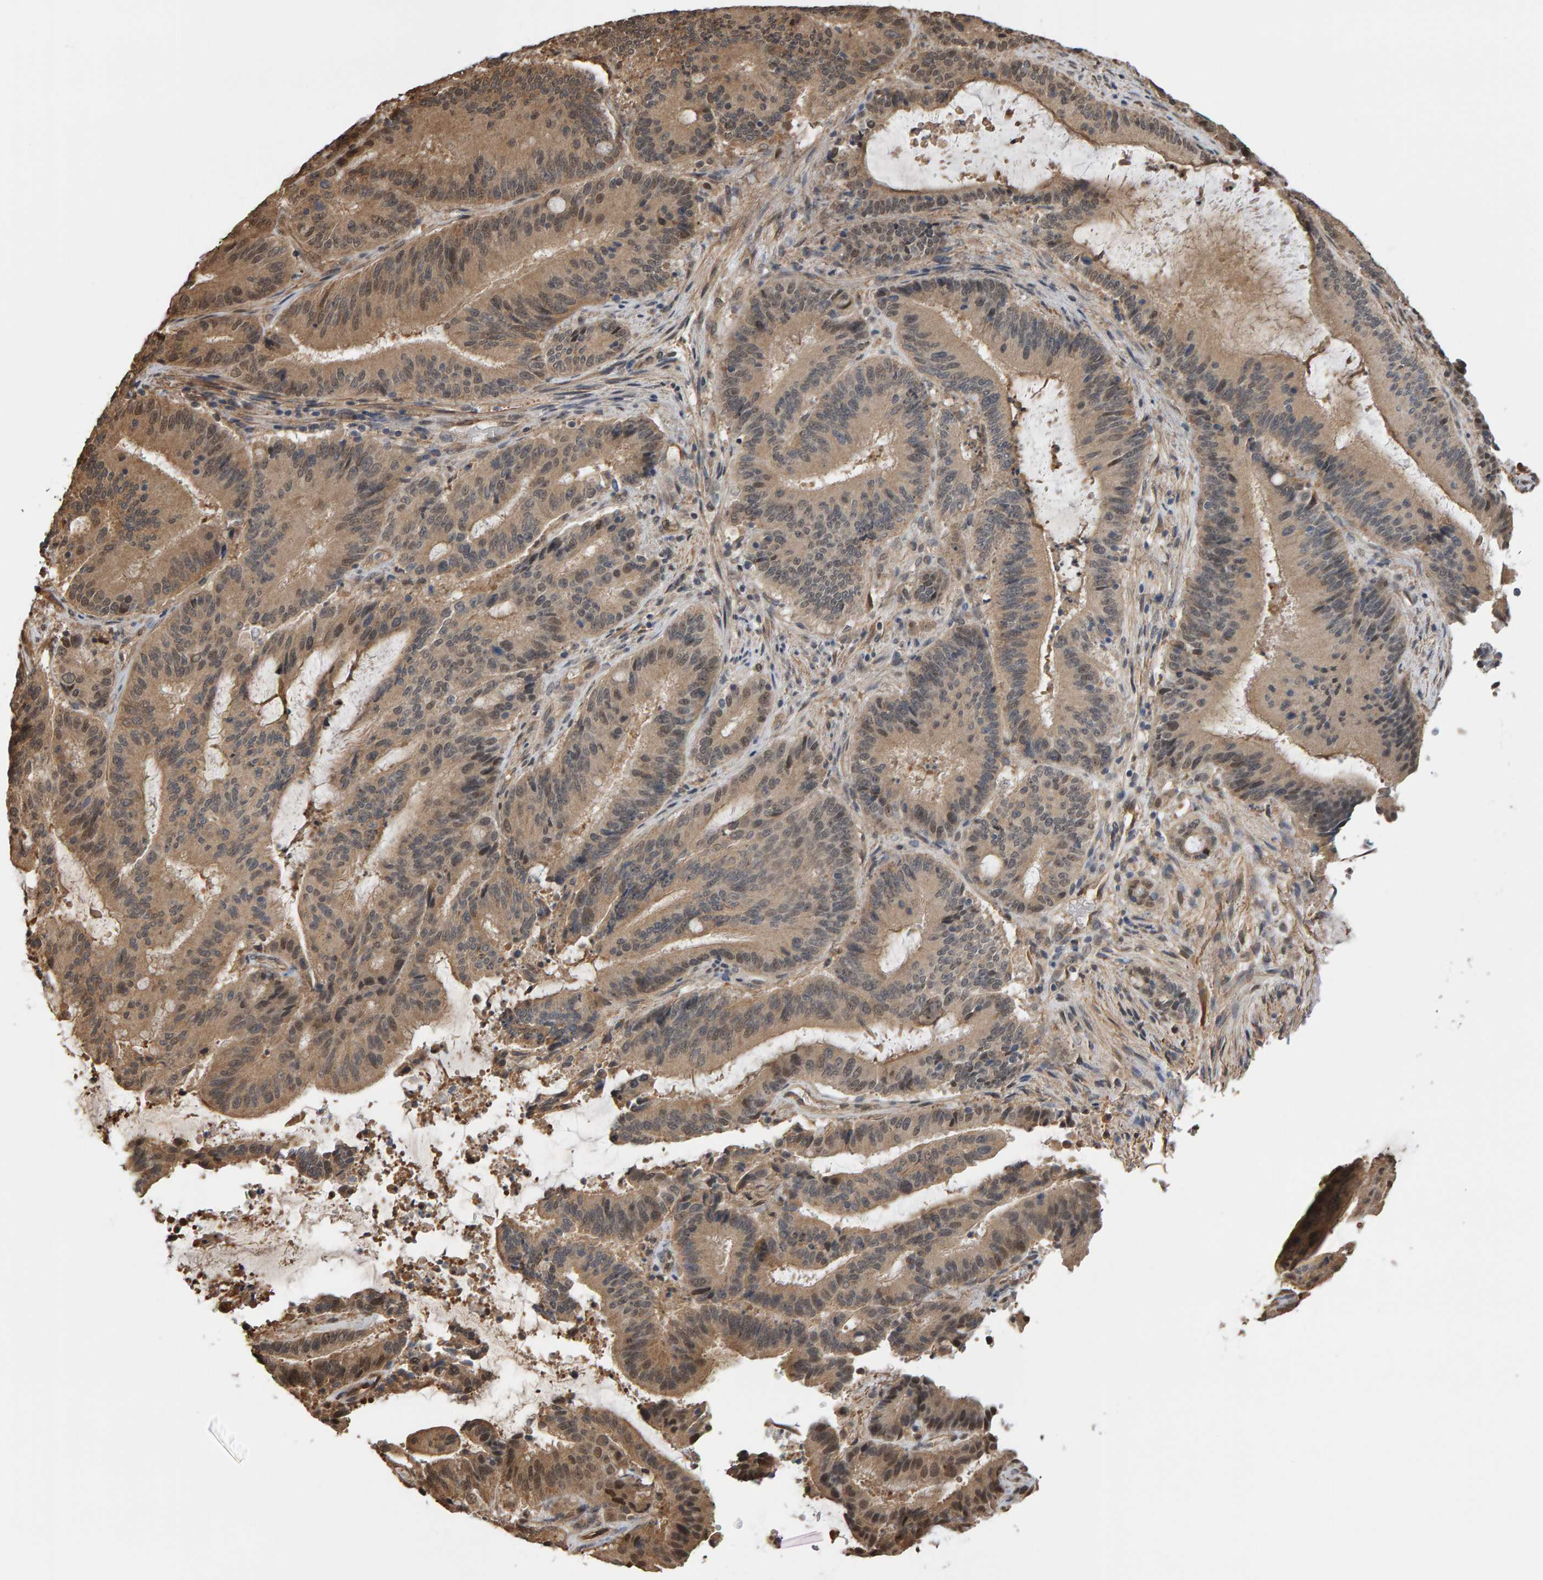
{"staining": {"intensity": "weak", "quantity": ">75%", "location": "cytoplasmic/membranous"}, "tissue": "liver cancer", "cell_type": "Tumor cells", "image_type": "cancer", "snomed": [{"axis": "morphology", "description": "Normal tissue, NOS"}, {"axis": "morphology", "description": "Cholangiocarcinoma"}, {"axis": "topography", "description": "Liver"}, {"axis": "topography", "description": "Peripheral nerve tissue"}], "caption": "Tumor cells reveal low levels of weak cytoplasmic/membranous staining in approximately >75% of cells in human cholangiocarcinoma (liver).", "gene": "COASY", "patient": {"sex": "female", "age": 73}}